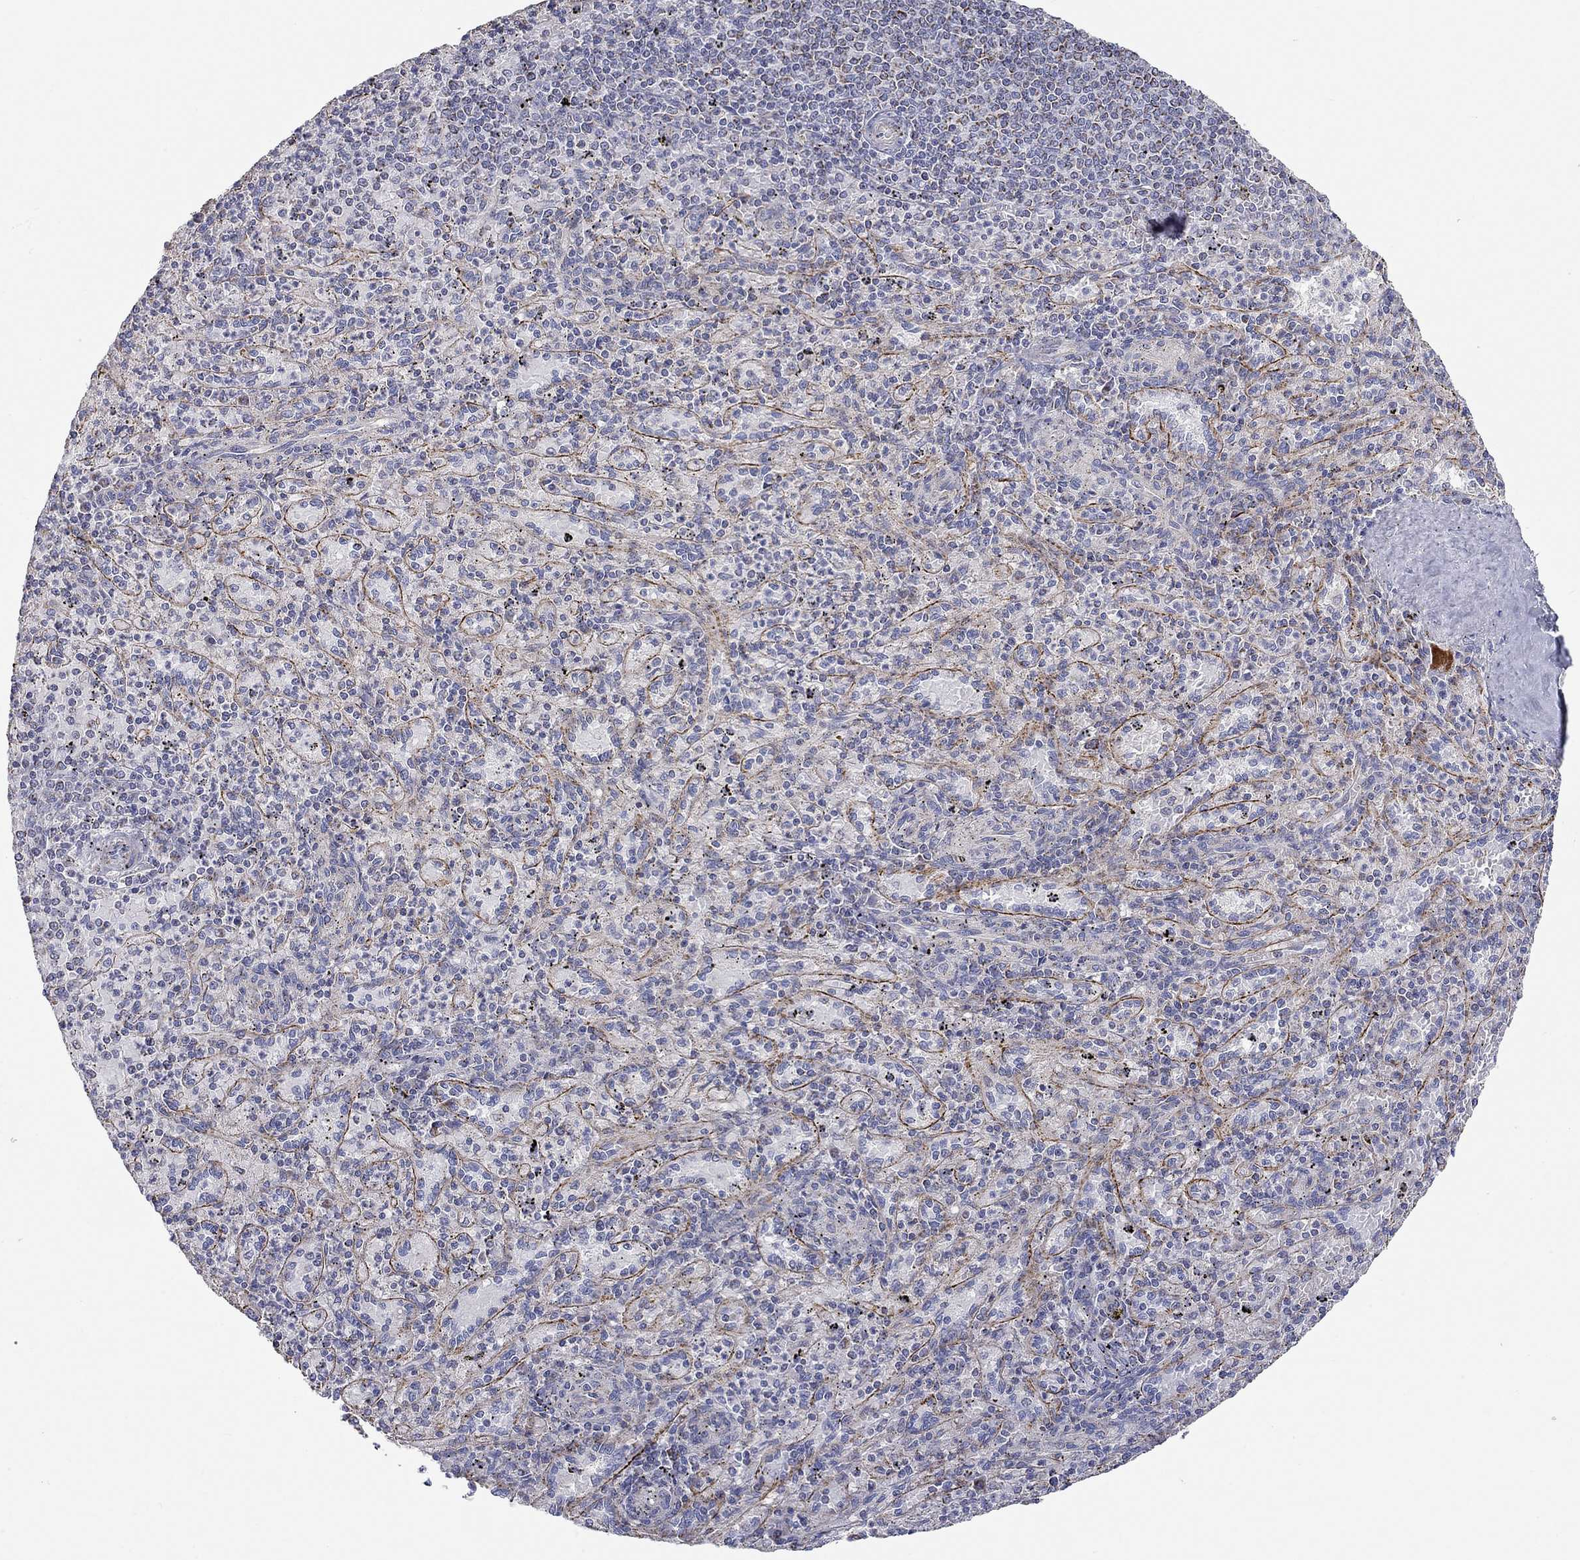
{"staining": {"intensity": "negative", "quantity": "none", "location": "none"}, "tissue": "spleen", "cell_type": "Cells in red pulp", "image_type": "normal", "snomed": [{"axis": "morphology", "description": "Normal tissue, NOS"}, {"axis": "topography", "description": "Spleen"}], "caption": "Immunohistochemical staining of normal human spleen reveals no significant expression in cells in red pulp. (DAB immunohistochemistry visualized using brightfield microscopy, high magnification).", "gene": "RCAN1", "patient": {"sex": "male", "age": 60}}